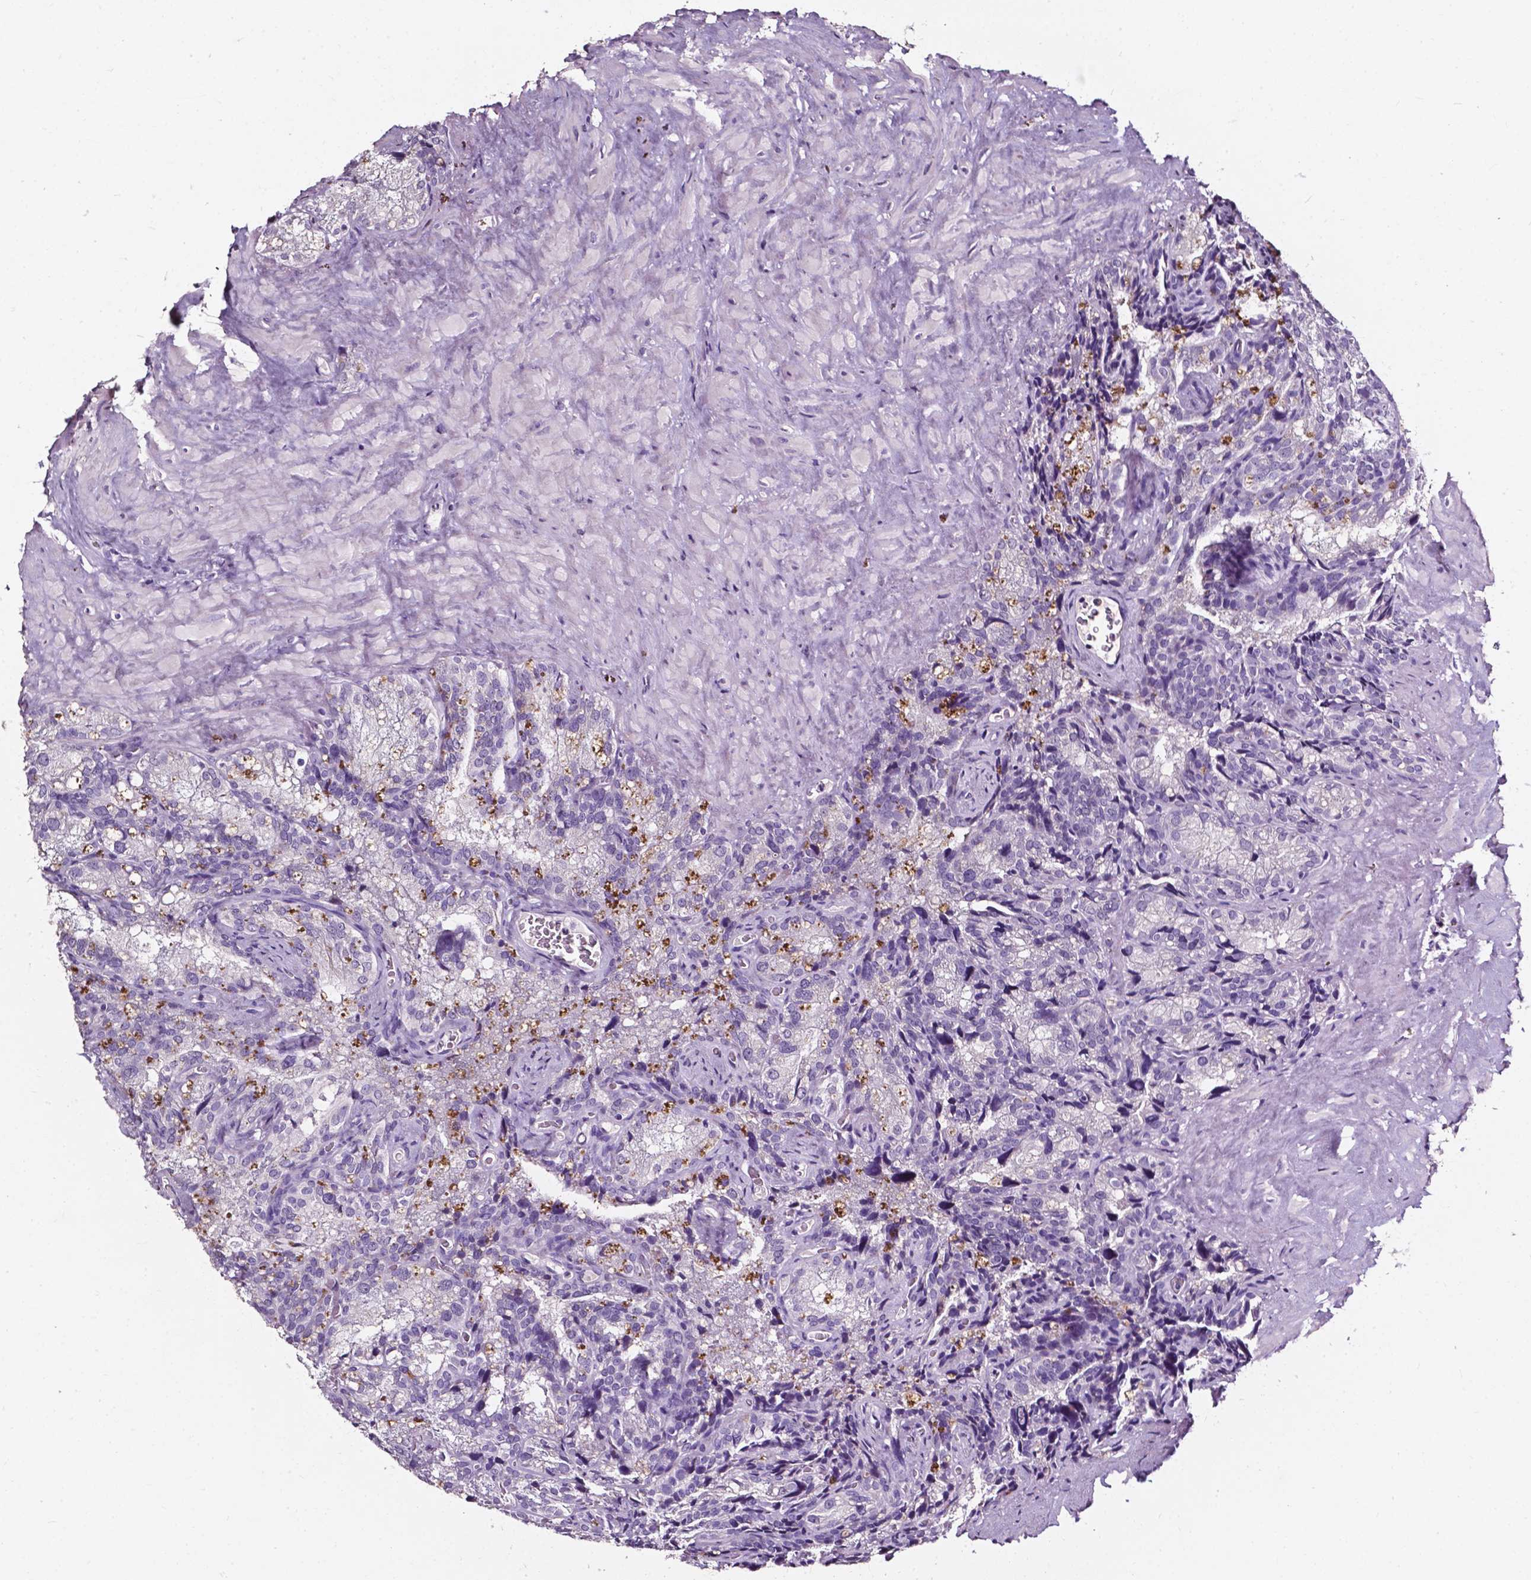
{"staining": {"intensity": "negative", "quantity": "none", "location": "none"}, "tissue": "seminal vesicle", "cell_type": "Glandular cells", "image_type": "normal", "snomed": [{"axis": "morphology", "description": "Normal tissue, NOS"}, {"axis": "topography", "description": "Prostate"}, {"axis": "topography", "description": "Seminal veicle"}], "caption": "Immunohistochemistry image of normal seminal vesicle stained for a protein (brown), which shows no expression in glandular cells.", "gene": "DEFA5", "patient": {"sex": "male", "age": 71}}